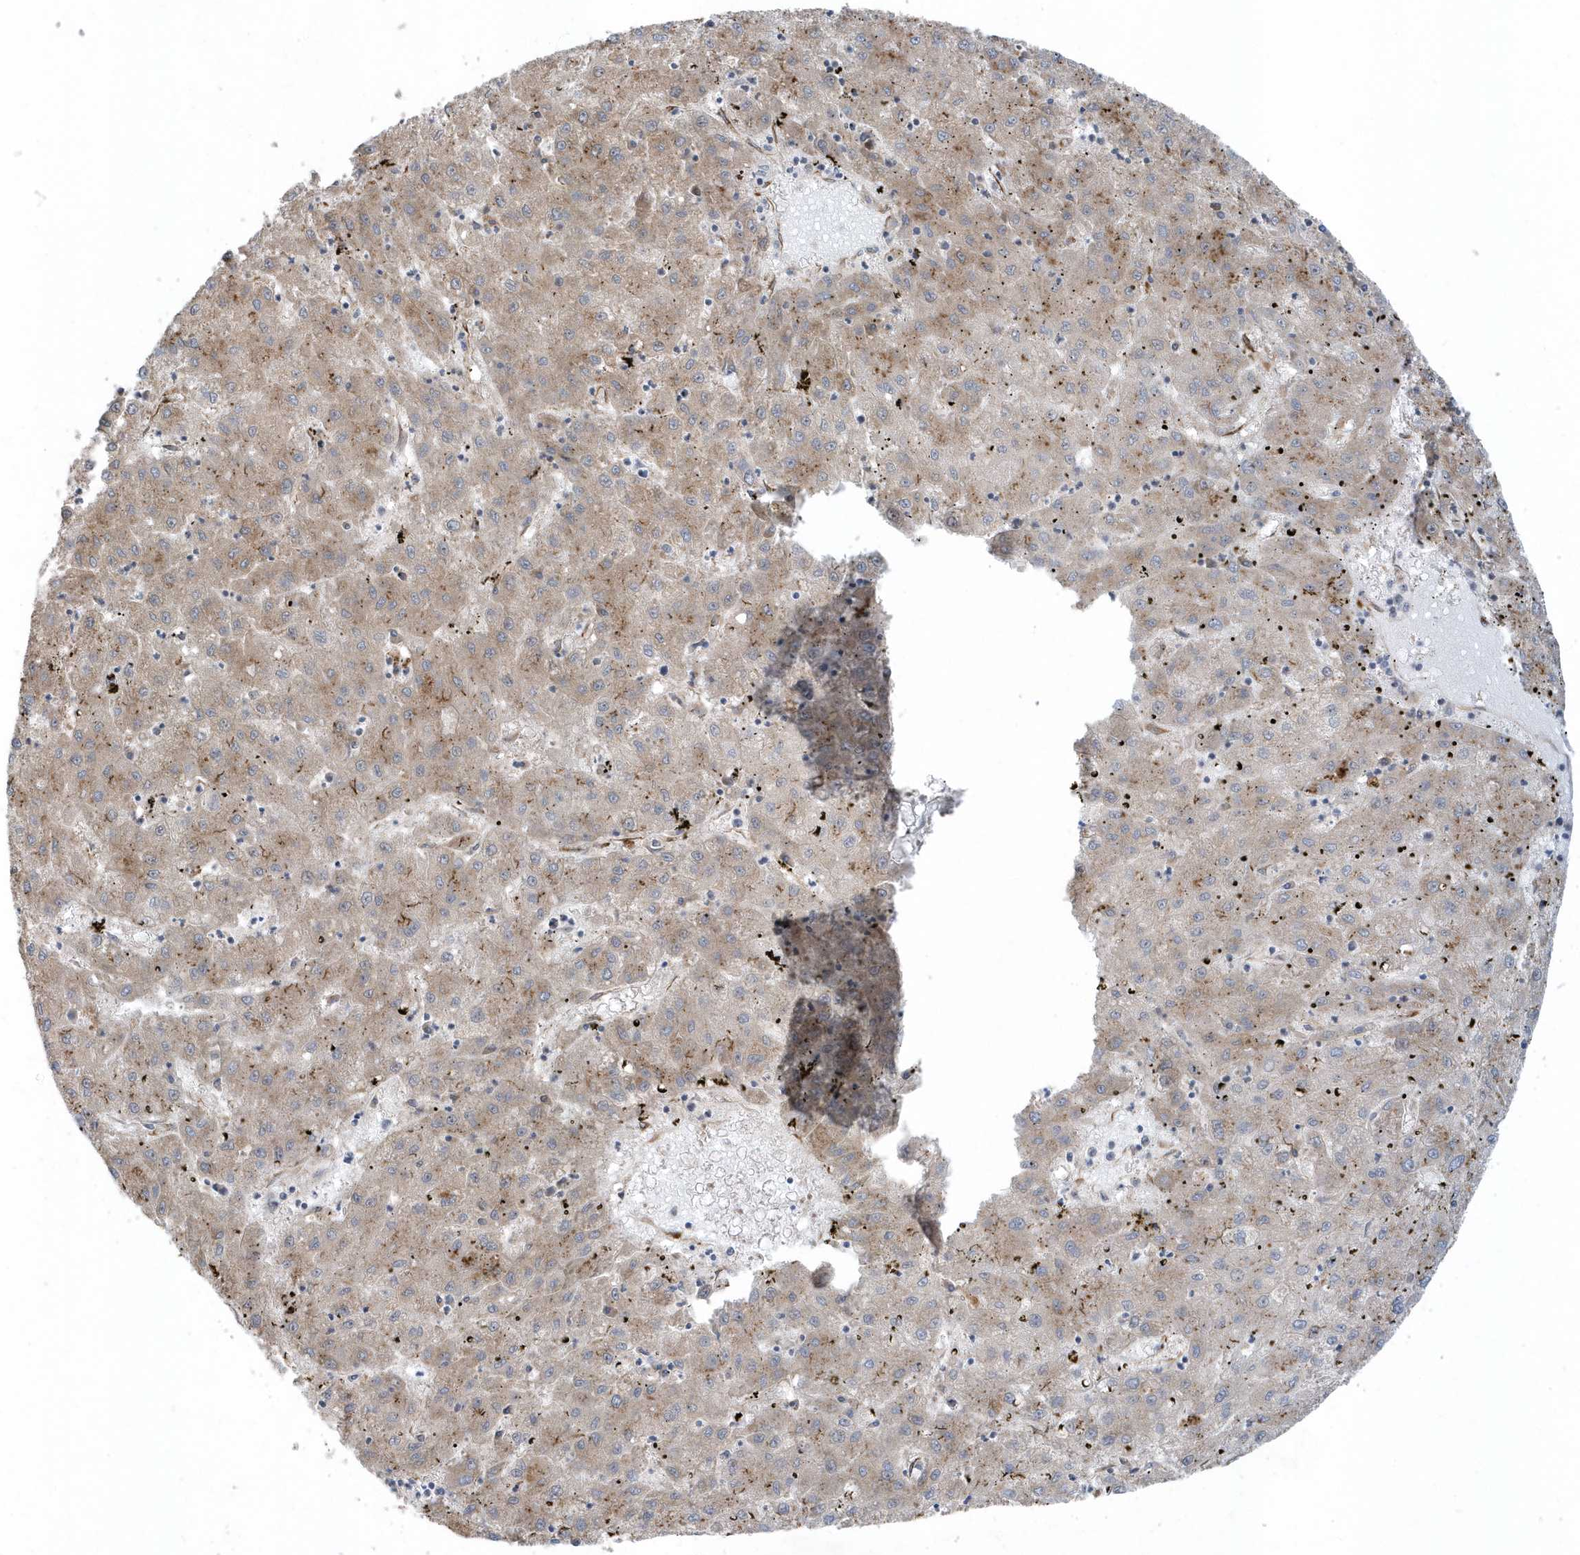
{"staining": {"intensity": "moderate", "quantity": "25%-75%", "location": "cytoplasmic/membranous"}, "tissue": "liver cancer", "cell_type": "Tumor cells", "image_type": "cancer", "snomed": [{"axis": "morphology", "description": "Carcinoma, Hepatocellular, NOS"}, {"axis": "topography", "description": "Liver"}], "caption": "IHC micrograph of neoplastic tissue: human liver hepatocellular carcinoma stained using immunohistochemistry (IHC) shows medium levels of moderate protein expression localized specifically in the cytoplasmic/membranous of tumor cells, appearing as a cytoplasmic/membranous brown color.", "gene": "FAM98A", "patient": {"sex": "male", "age": 72}}